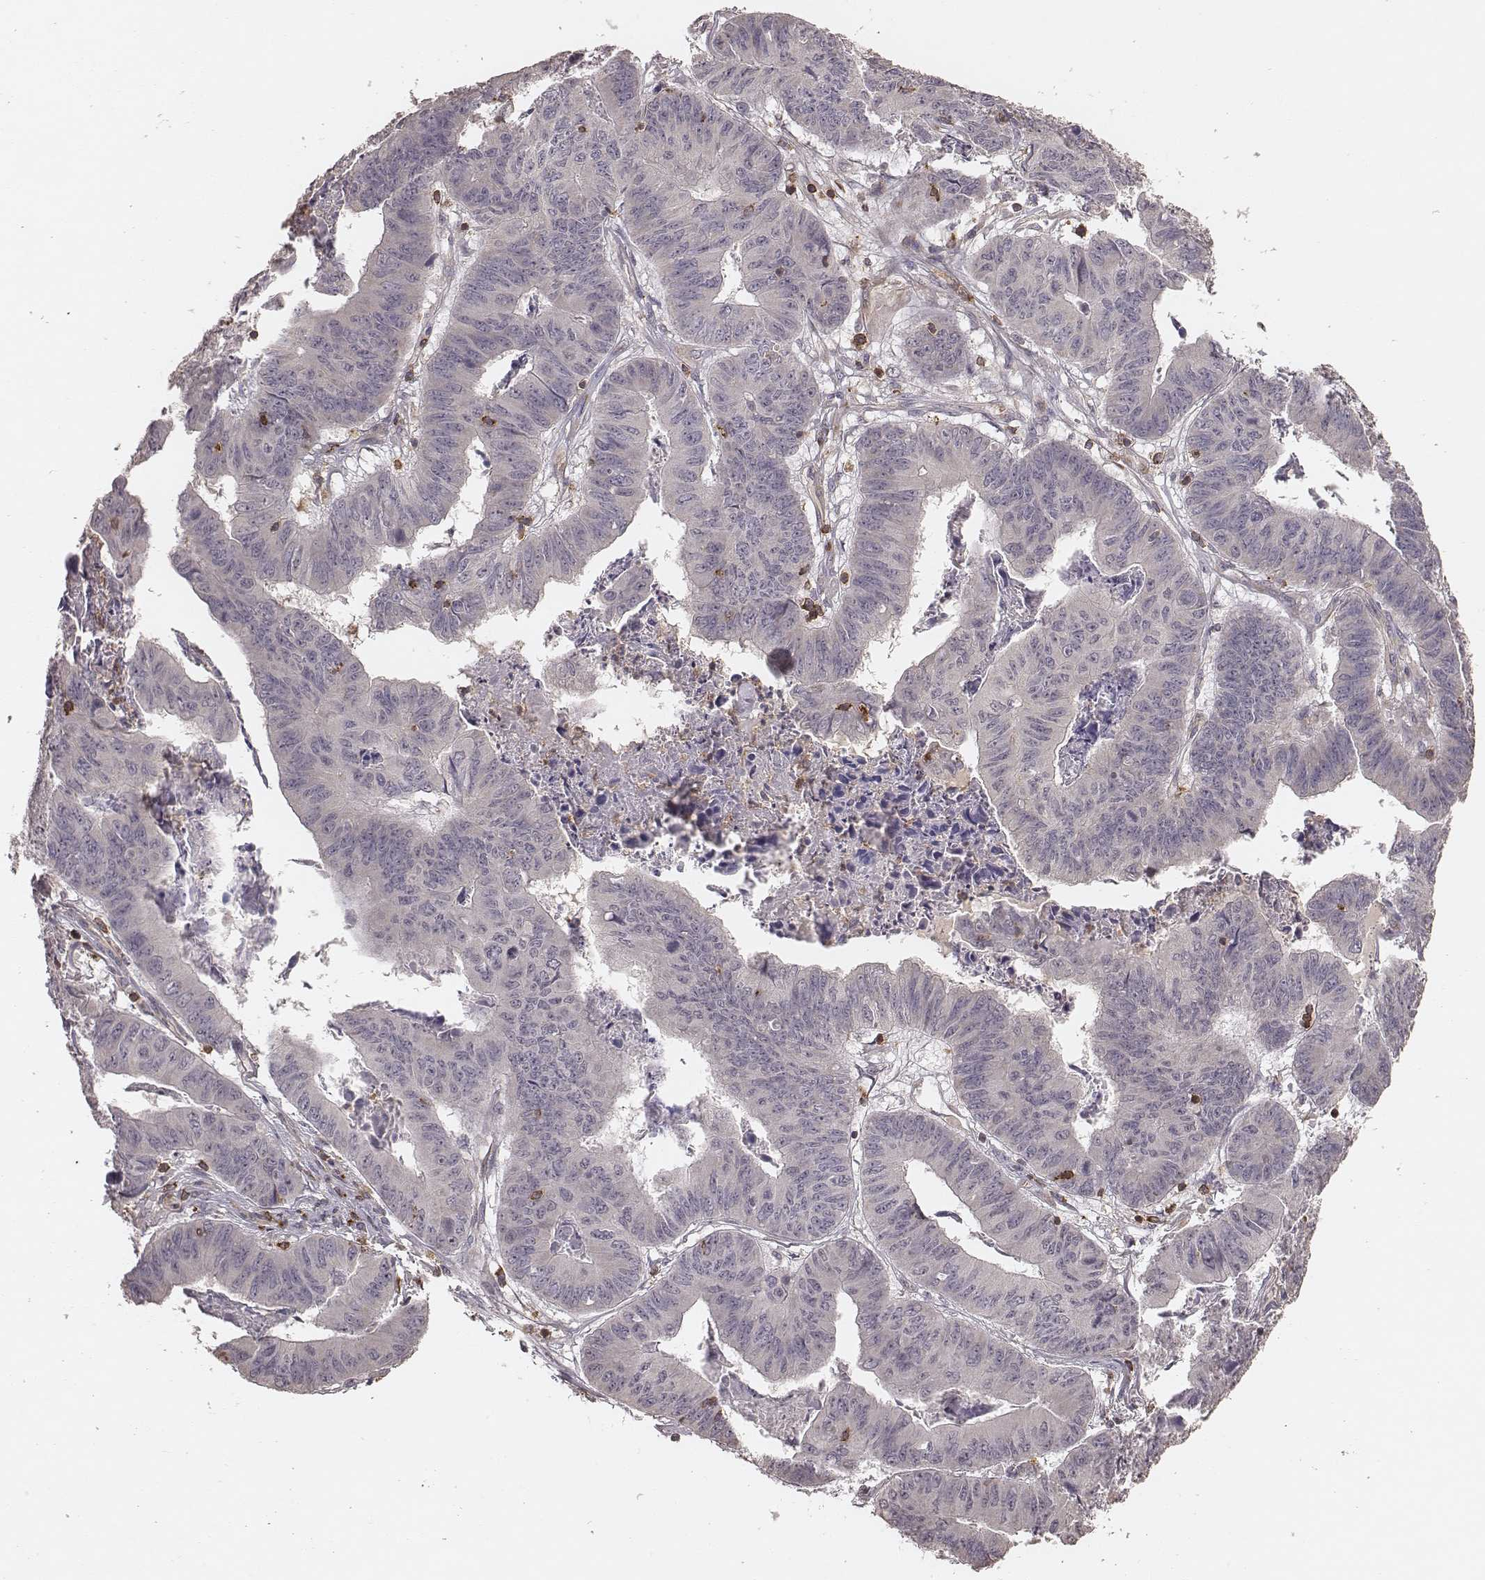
{"staining": {"intensity": "negative", "quantity": "none", "location": "none"}, "tissue": "stomach cancer", "cell_type": "Tumor cells", "image_type": "cancer", "snomed": [{"axis": "morphology", "description": "Adenocarcinoma, NOS"}, {"axis": "topography", "description": "Stomach, lower"}], "caption": "DAB (3,3'-diaminobenzidine) immunohistochemical staining of human stomach adenocarcinoma demonstrates no significant staining in tumor cells. (IHC, brightfield microscopy, high magnification).", "gene": "PILRA", "patient": {"sex": "male", "age": 77}}